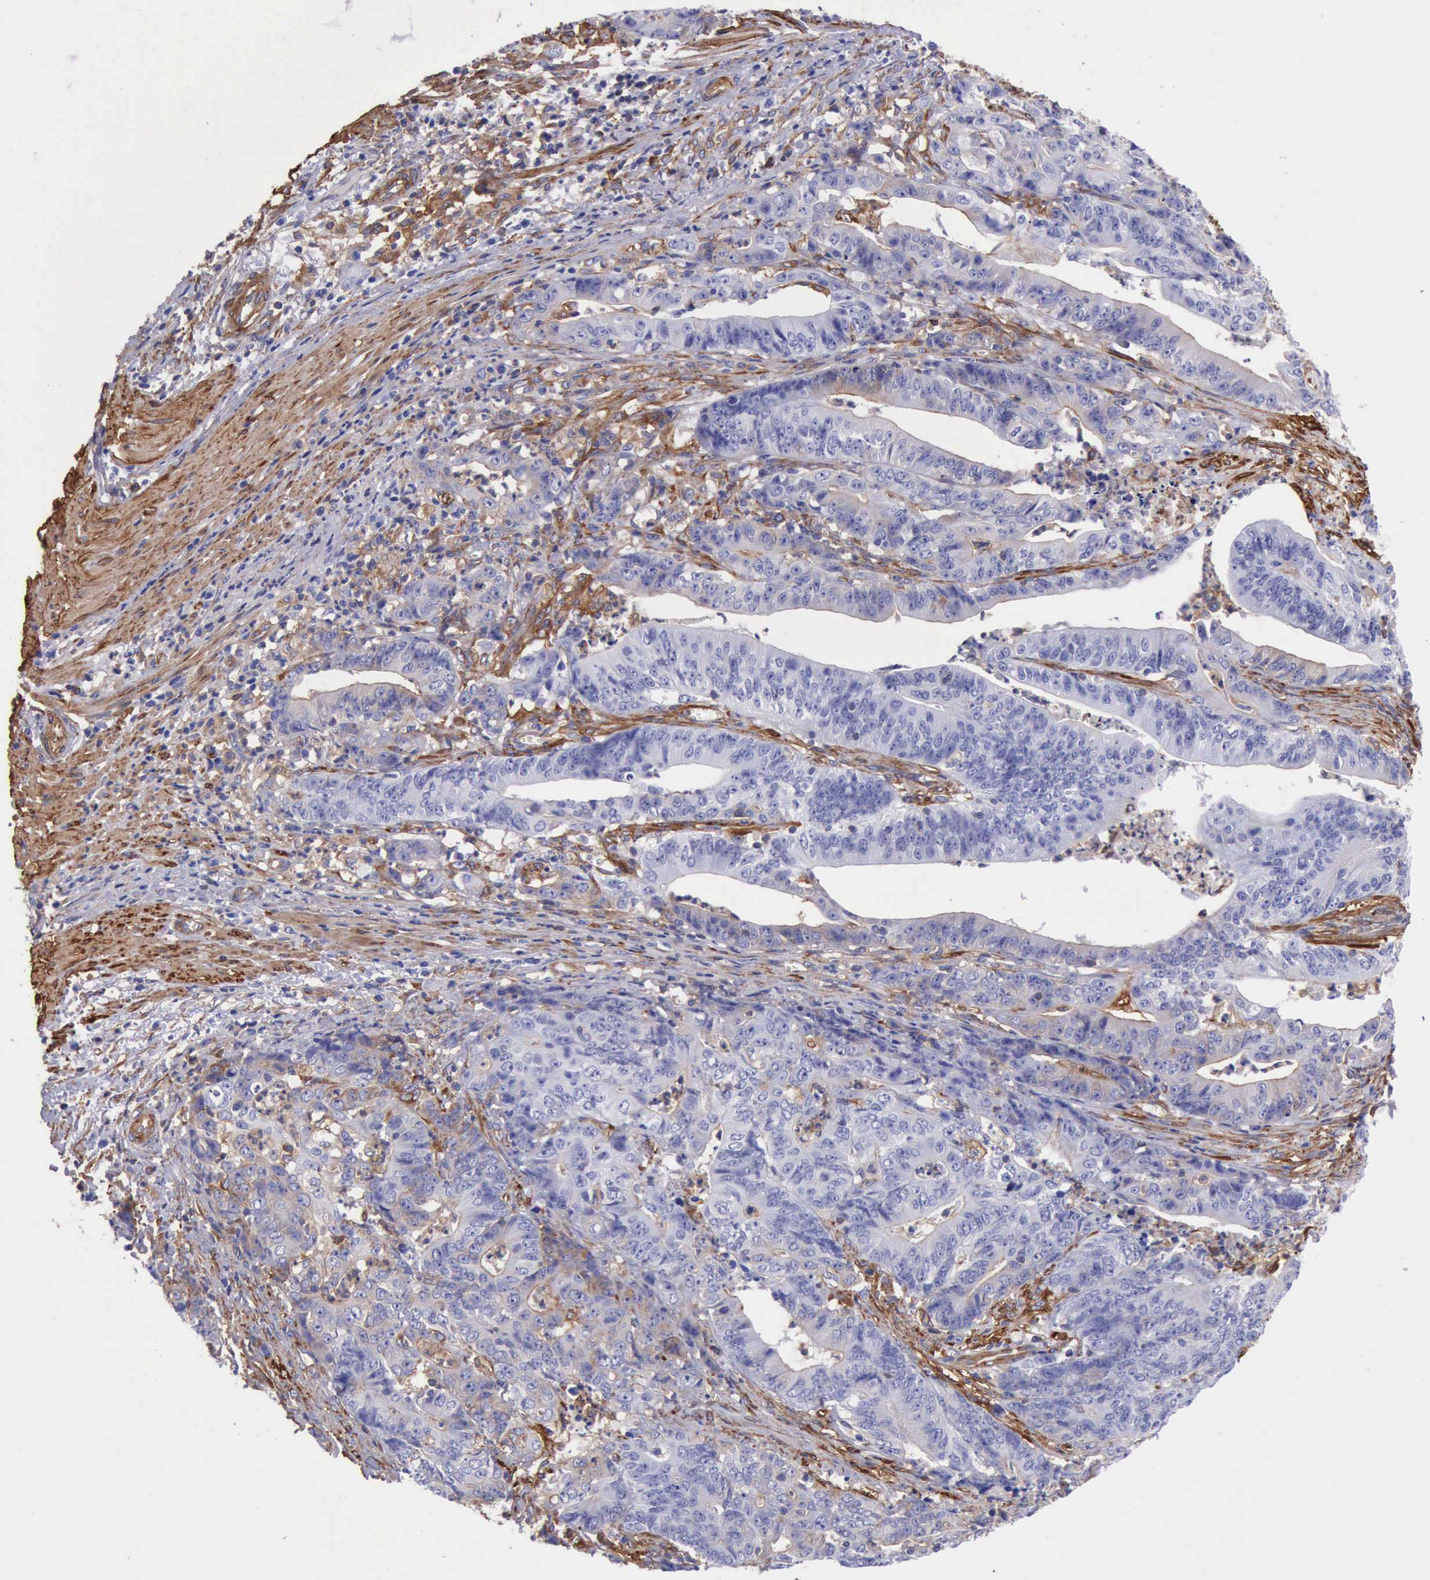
{"staining": {"intensity": "negative", "quantity": "none", "location": "none"}, "tissue": "stomach cancer", "cell_type": "Tumor cells", "image_type": "cancer", "snomed": [{"axis": "morphology", "description": "Adenocarcinoma, NOS"}, {"axis": "topography", "description": "Stomach, lower"}], "caption": "IHC histopathology image of neoplastic tissue: human stomach adenocarcinoma stained with DAB (3,3'-diaminobenzidine) shows no significant protein expression in tumor cells.", "gene": "FLNA", "patient": {"sex": "female", "age": 86}}